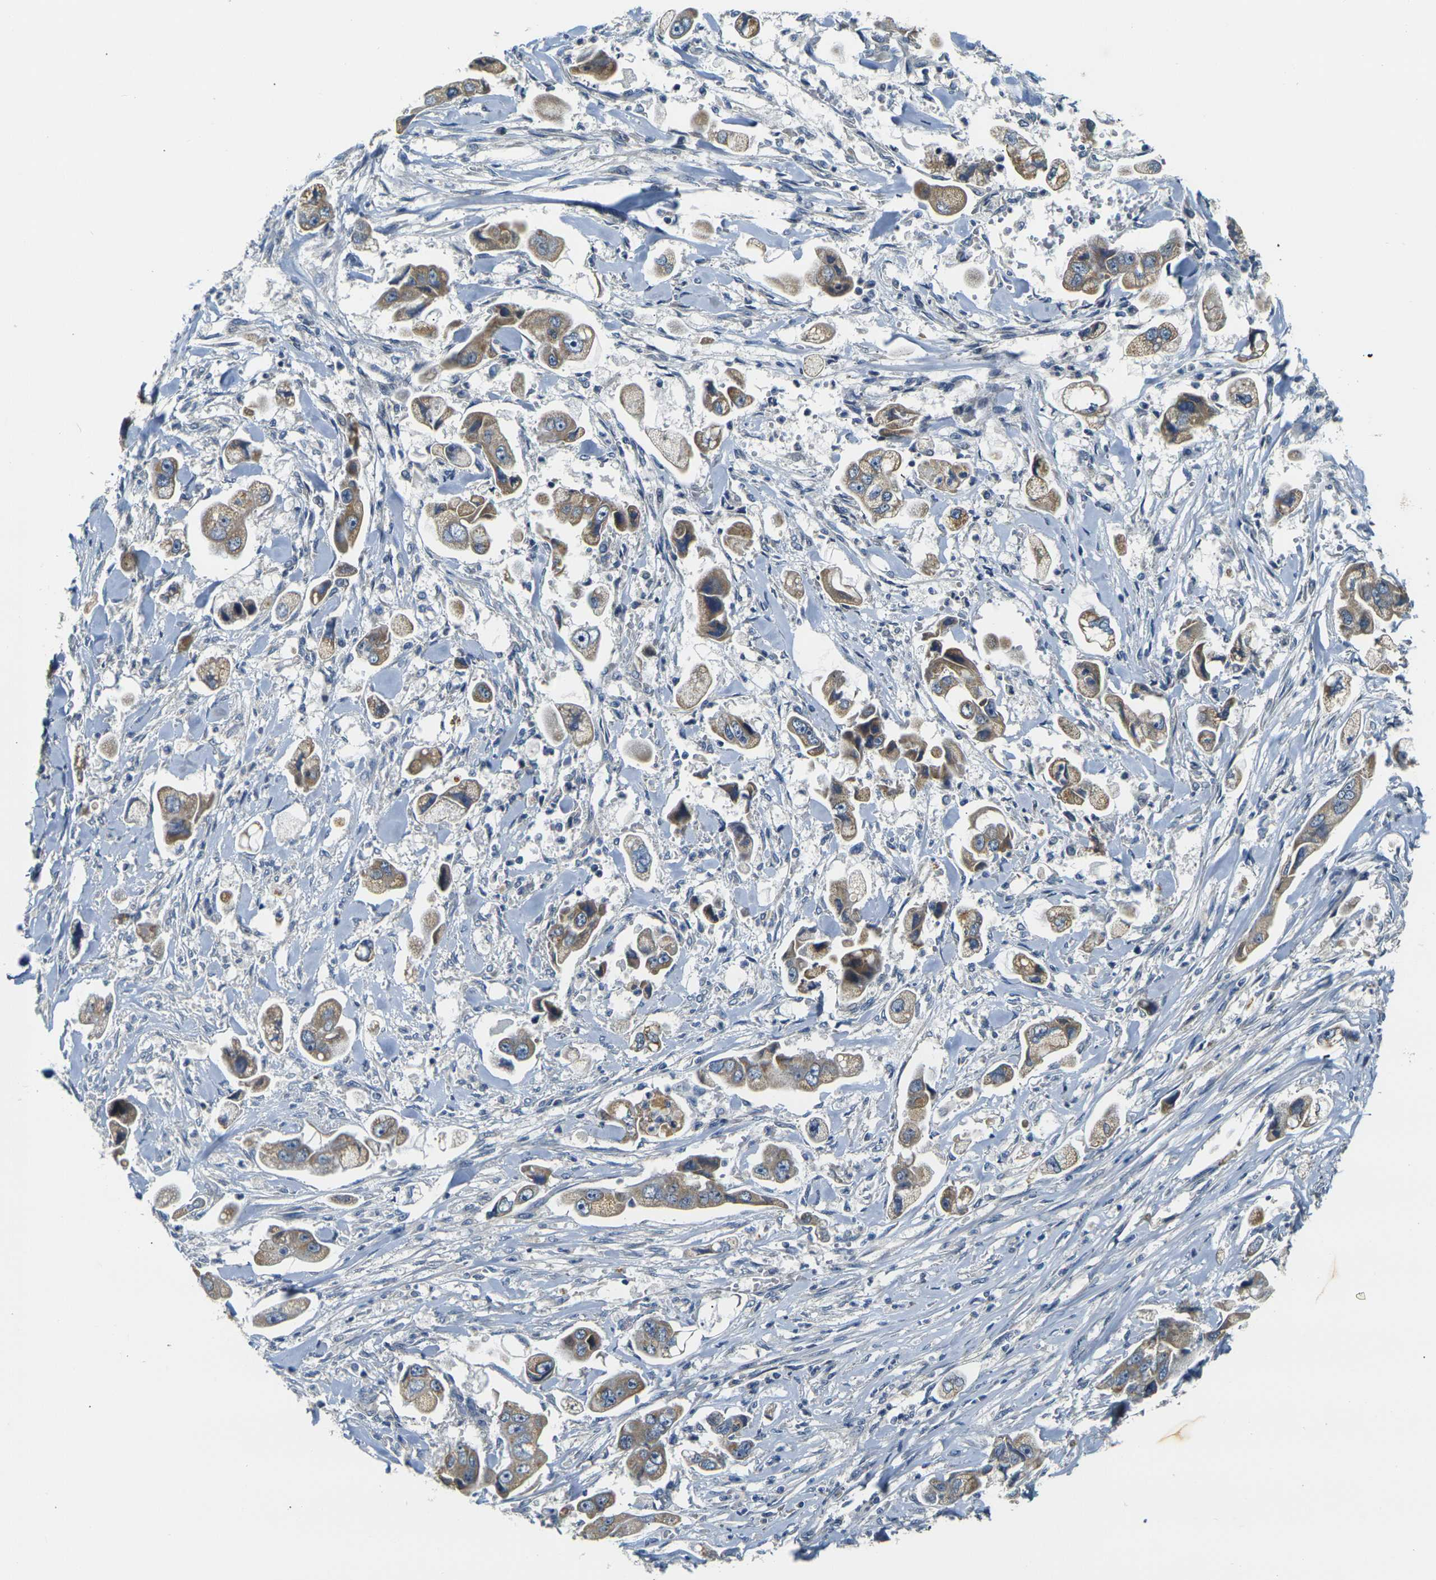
{"staining": {"intensity": "moderate", "quantity": ">75%", "location": "cytoplasmic/membranous"}, "tissue": "stomach cancer", "cell_type": "Tumor cells", "image_type": "cancer", "snomed": [{"axis": "morphology", "description": "Adenocarcinoma, NOS"}, {"axis": "topography", "description": "Stomach"}], "caption": "A brown stain highlights moderate cytoplasmic/membranous staining of a protein in human stomach cancer tumor cells.", "gene": "SHISAL2B", "patient": {"sex": "male", "age": 62}}